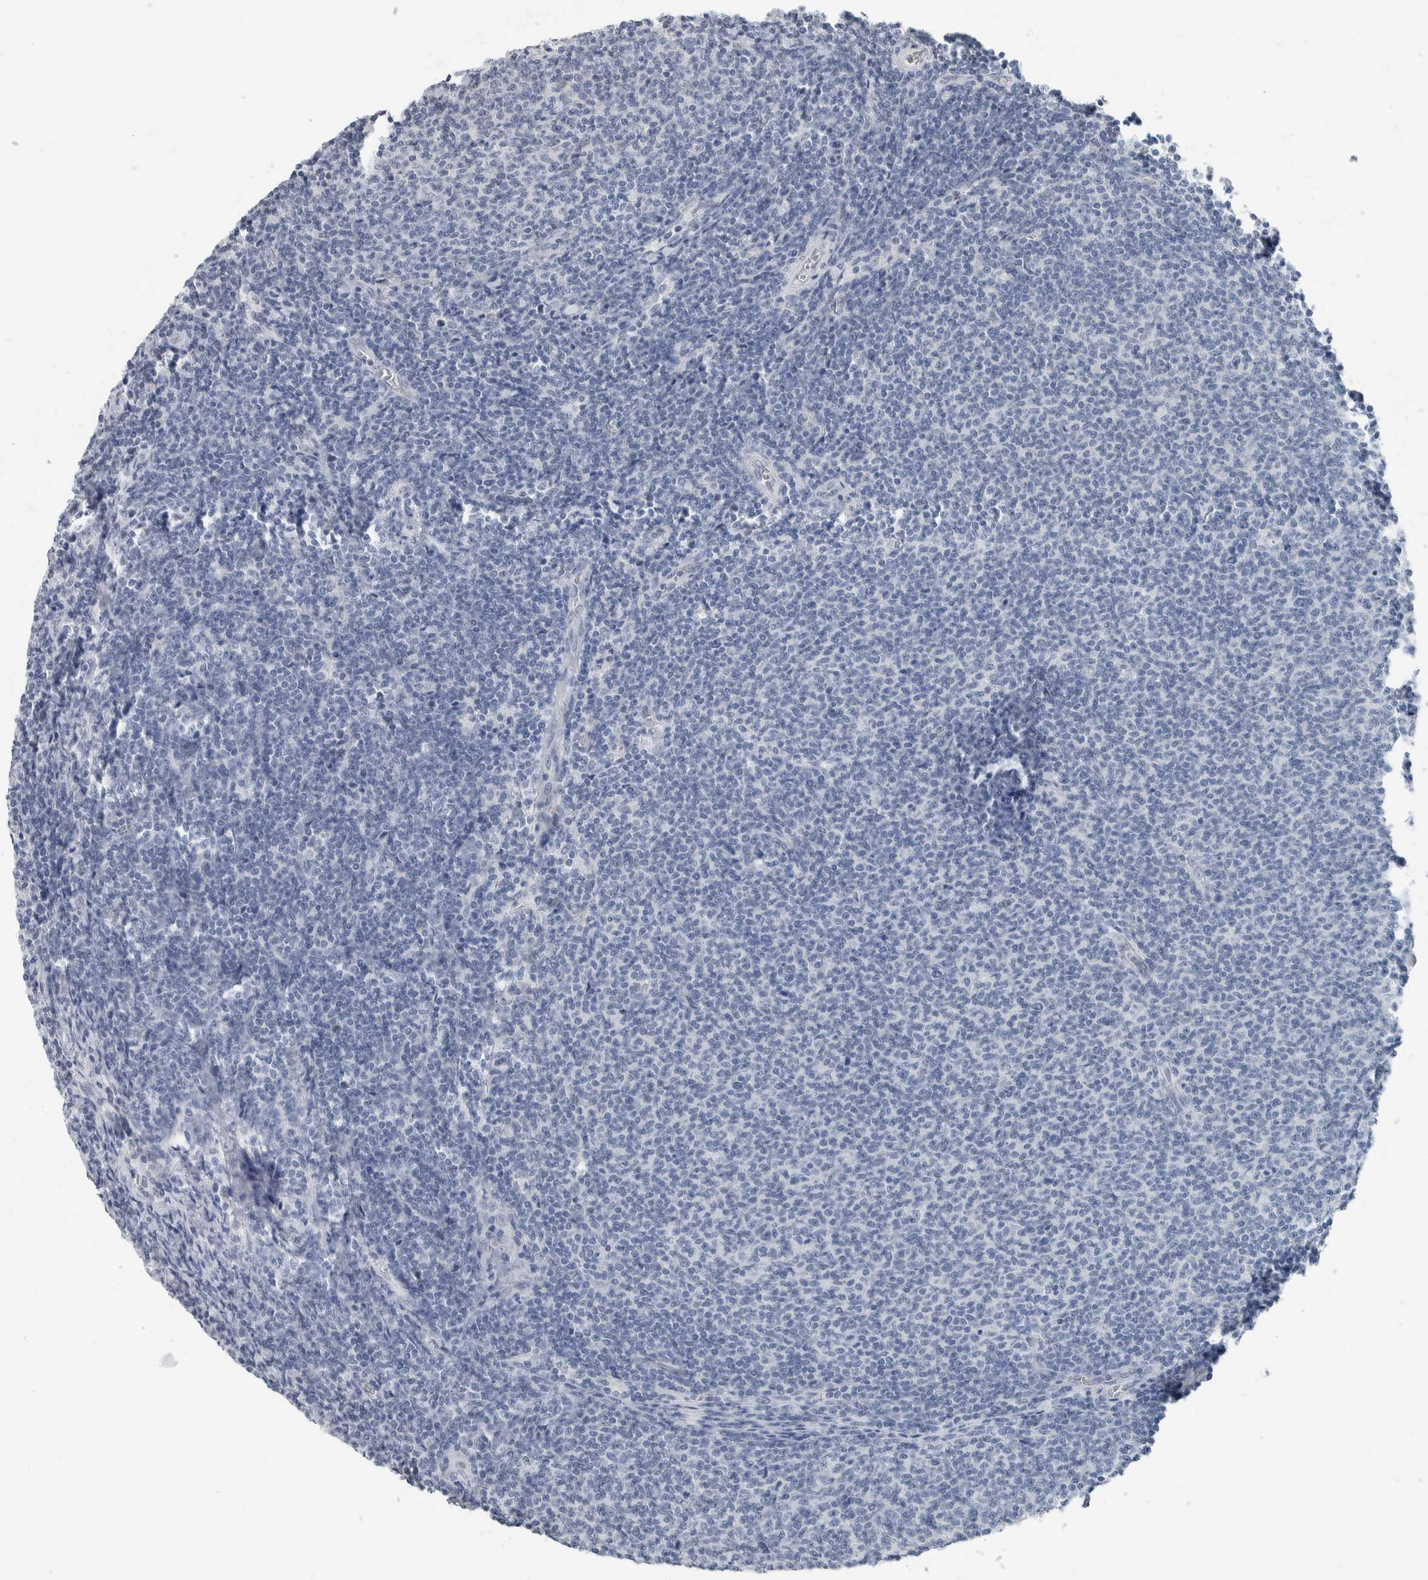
{"staining": {"intensity": "negative", "quantity": "none", "location": "none"}, "tissue": "lymphoma", "cell_type": "Tumor cells", "image_type": "cancer", "snomed": [{"axis": "morphology", "description": "Malignant lymphoma, non-Hodgkin's type, Low grade"}, {"axis": "topography", "description": "Lymph node"}], "caption": "Immunohistochemical staining of human lymphoma displays no significant staining in tumor cells.", "gene": "NEFM", "patient": {"sex": "male", "age": 66}}